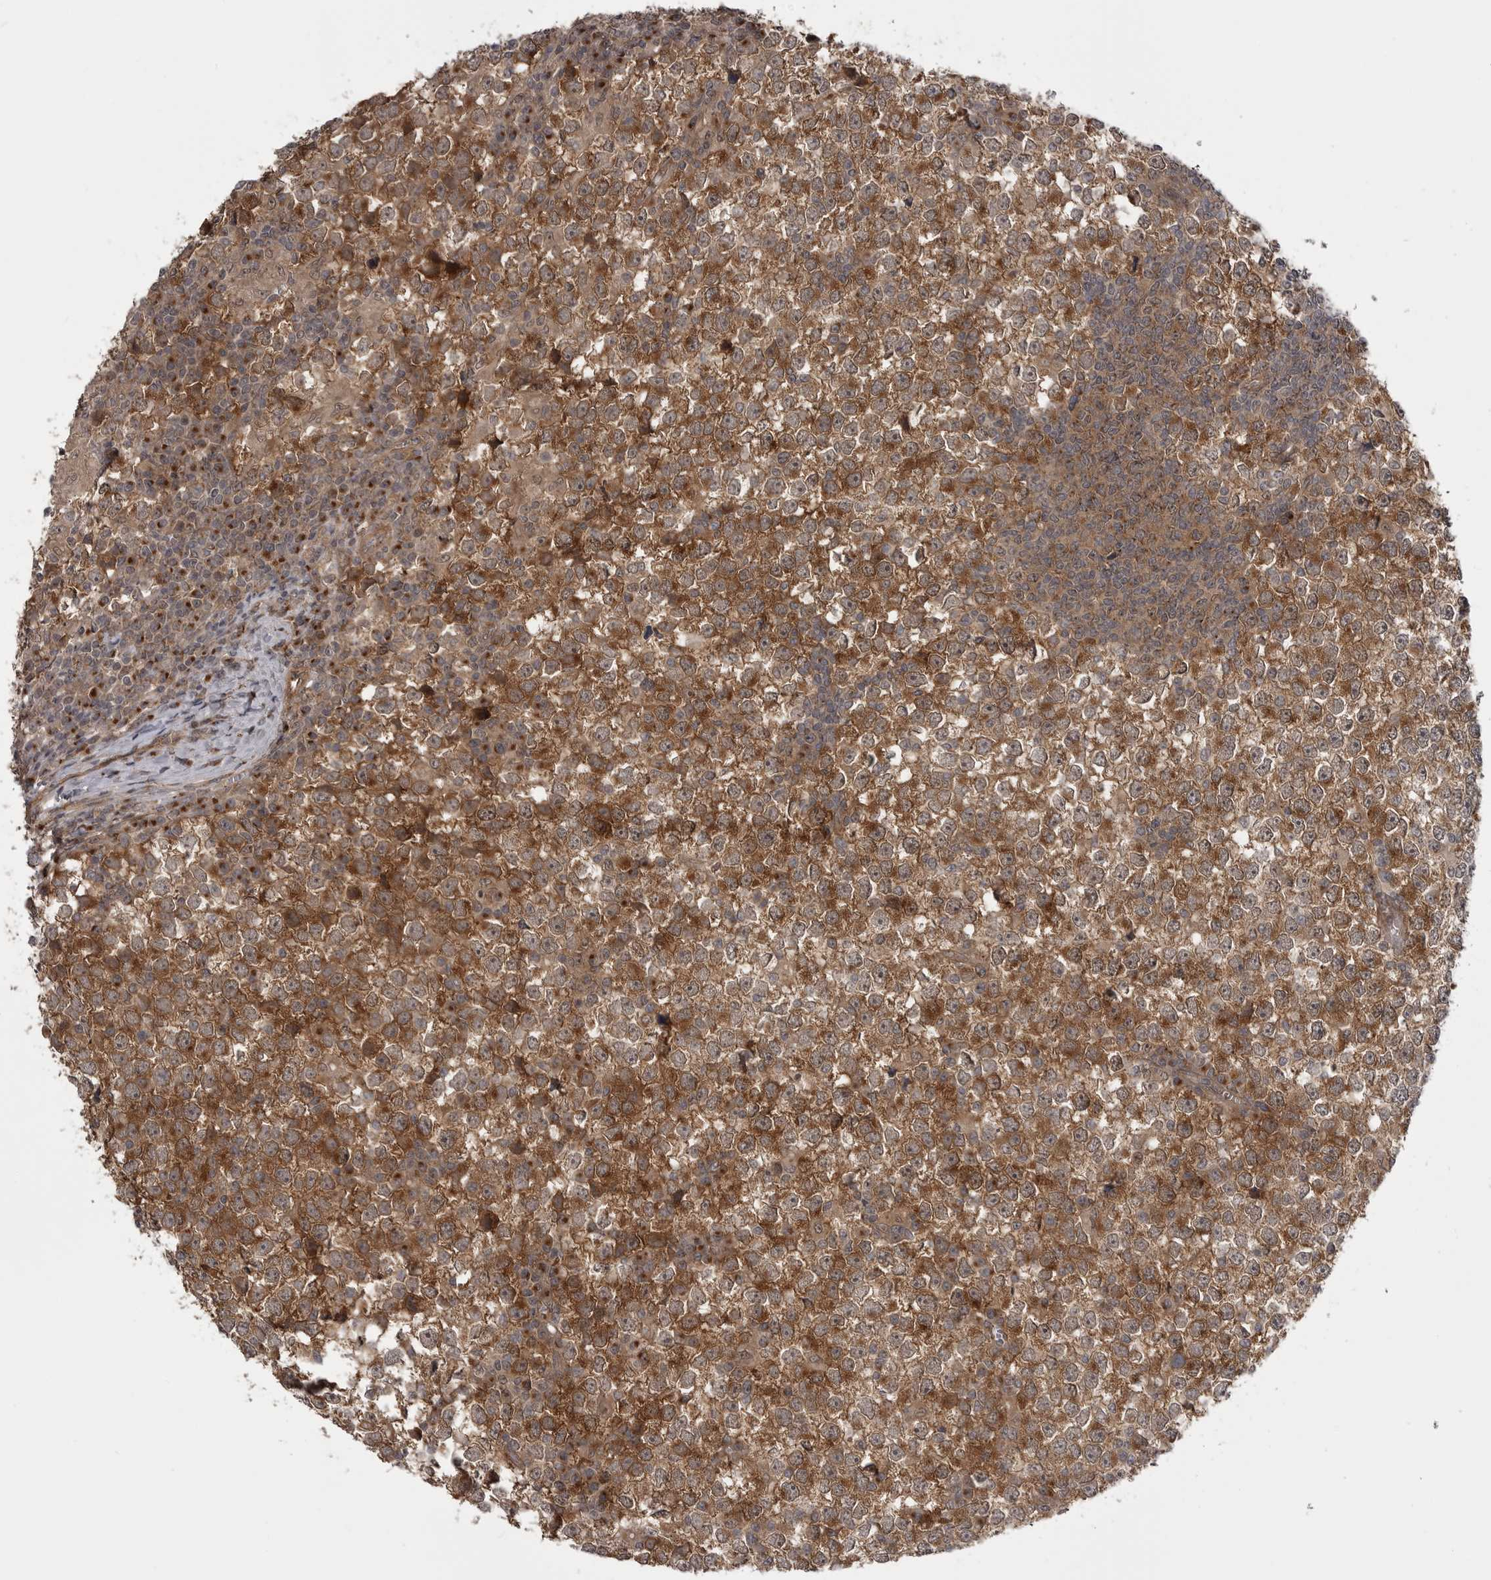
{"staining": {"intensity": "strong", "quantity": ">75%", "location": "cytoplasmic/membranous"}, "tissue": "testis cancer", "cell_type": "Tumor cells", "image_type": "cancer", "snomed": [{"axis": "morphology", "description": "Seminoma, NOS"}, {"axis": "topography", "description": "Testis"}], "caption": "Seminoma (testis) tissue displays strong cytoplasmic/membranous expression in about >75% of tumor cells, visualized by immunohistochemistry. The staining was performed using DAB (3,3'-diaminobenzidine), with brown indicating positive protein expression. Nuclei are stained blue with hematoxylin.", "gene": "PDCL", "patient": {"sex": "male", "age": 65}}